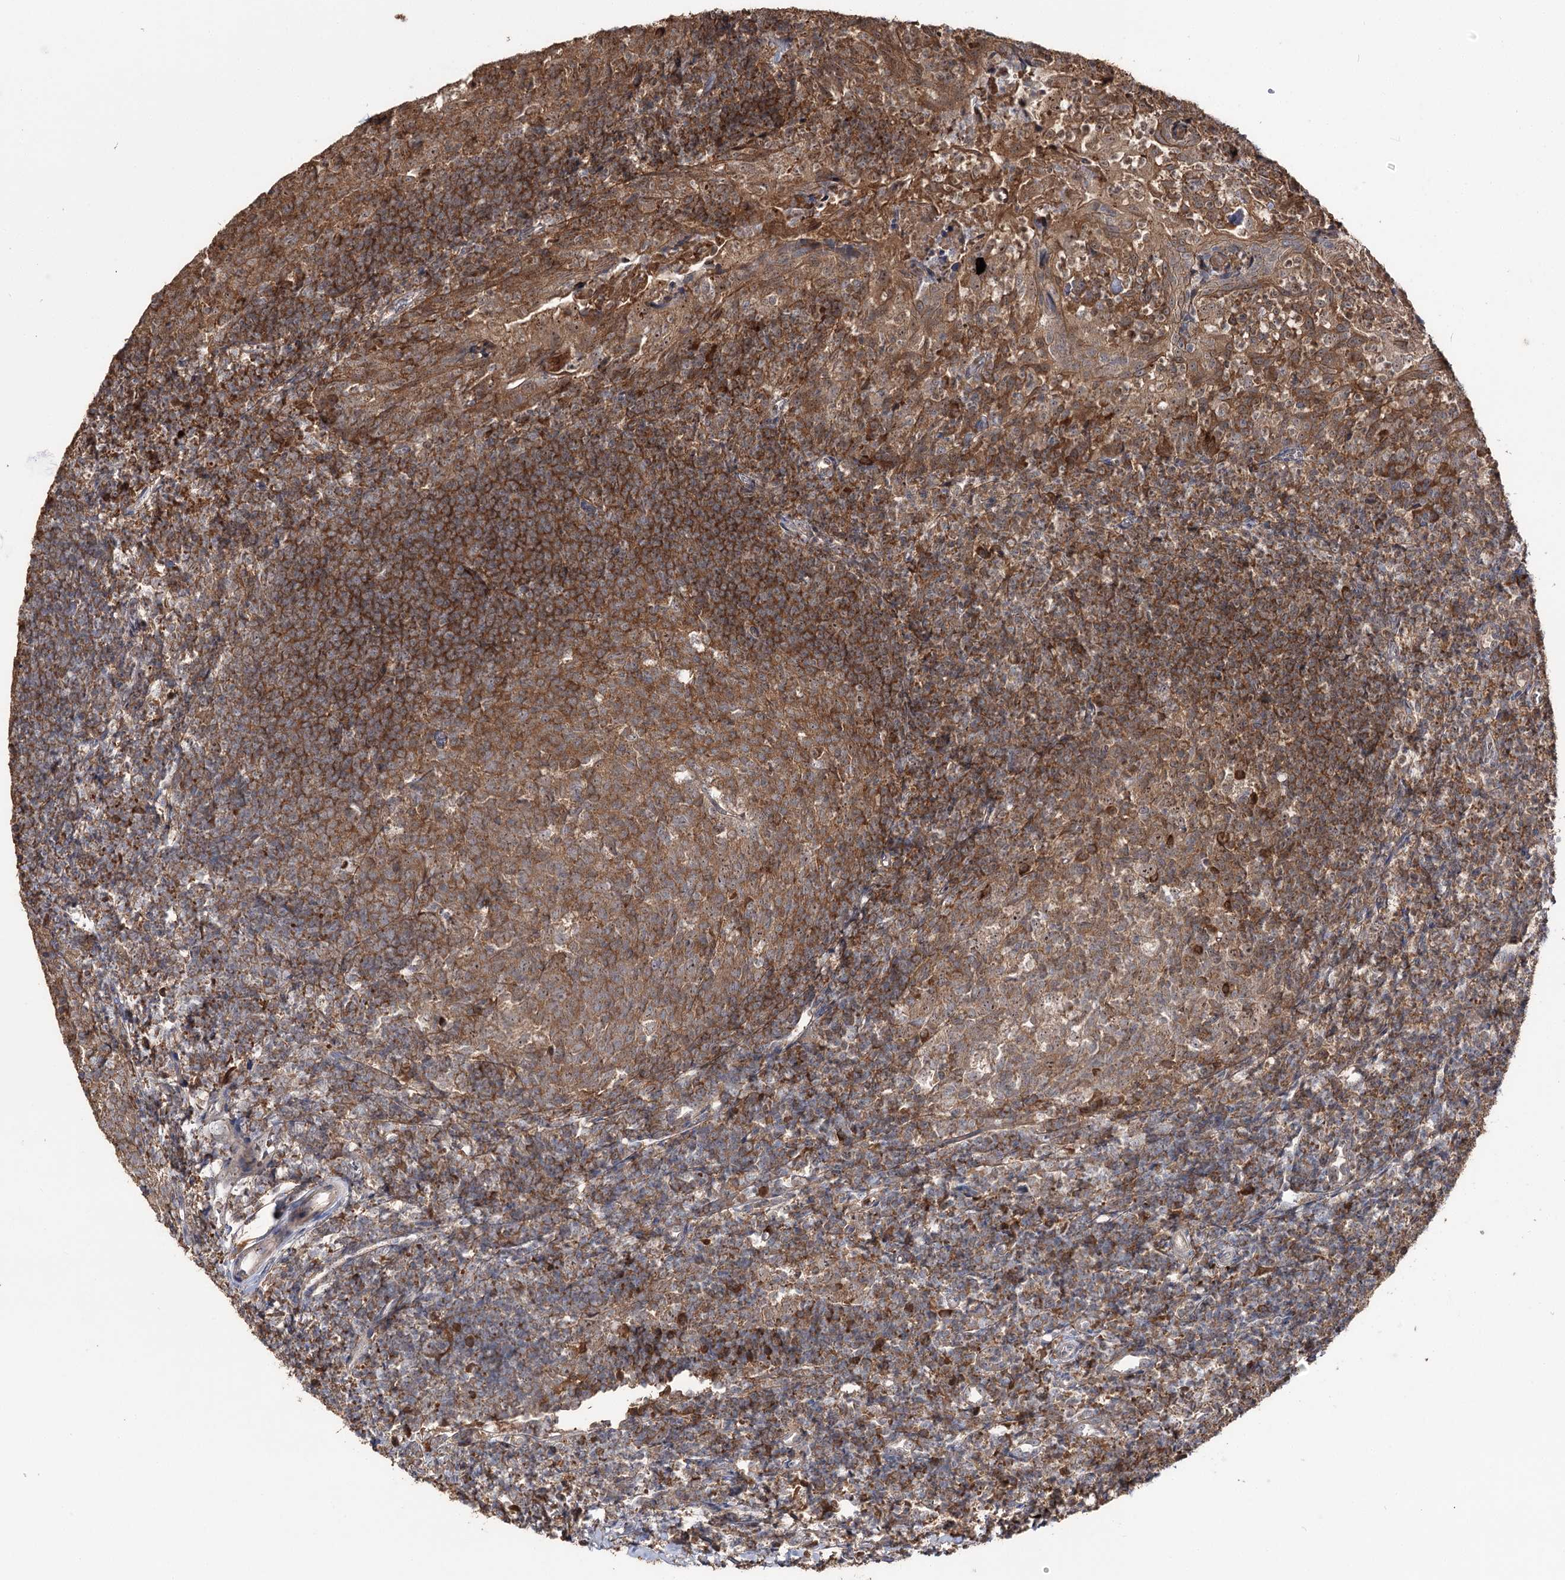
{"staining": {"intensity": "moderate", "quantity": ">75%", "location": "cytoplasmic/membranous"}, "tissue": "tonsil", "cell_type": "Germinal center cells", "image_type": "normal", "snomed": [{"axis": "morphology", "description": "Normal tissue, NOS"}, {"axis": "topography", "description": "Tonsil"}], "caption": "Immunohistochemical staining of benign human tonsil reveals moderate cytoplasmic/membranous protein expression in approximately >75% of germinal center cells. Using DAB (3,3'-diaminobenzidine) (brown) and hematoxylin (blue) stains, captured at high magnification using brightfield microscopy.", "gene": "FAM53B", "patient": {"sex": "female", "age": 10}}